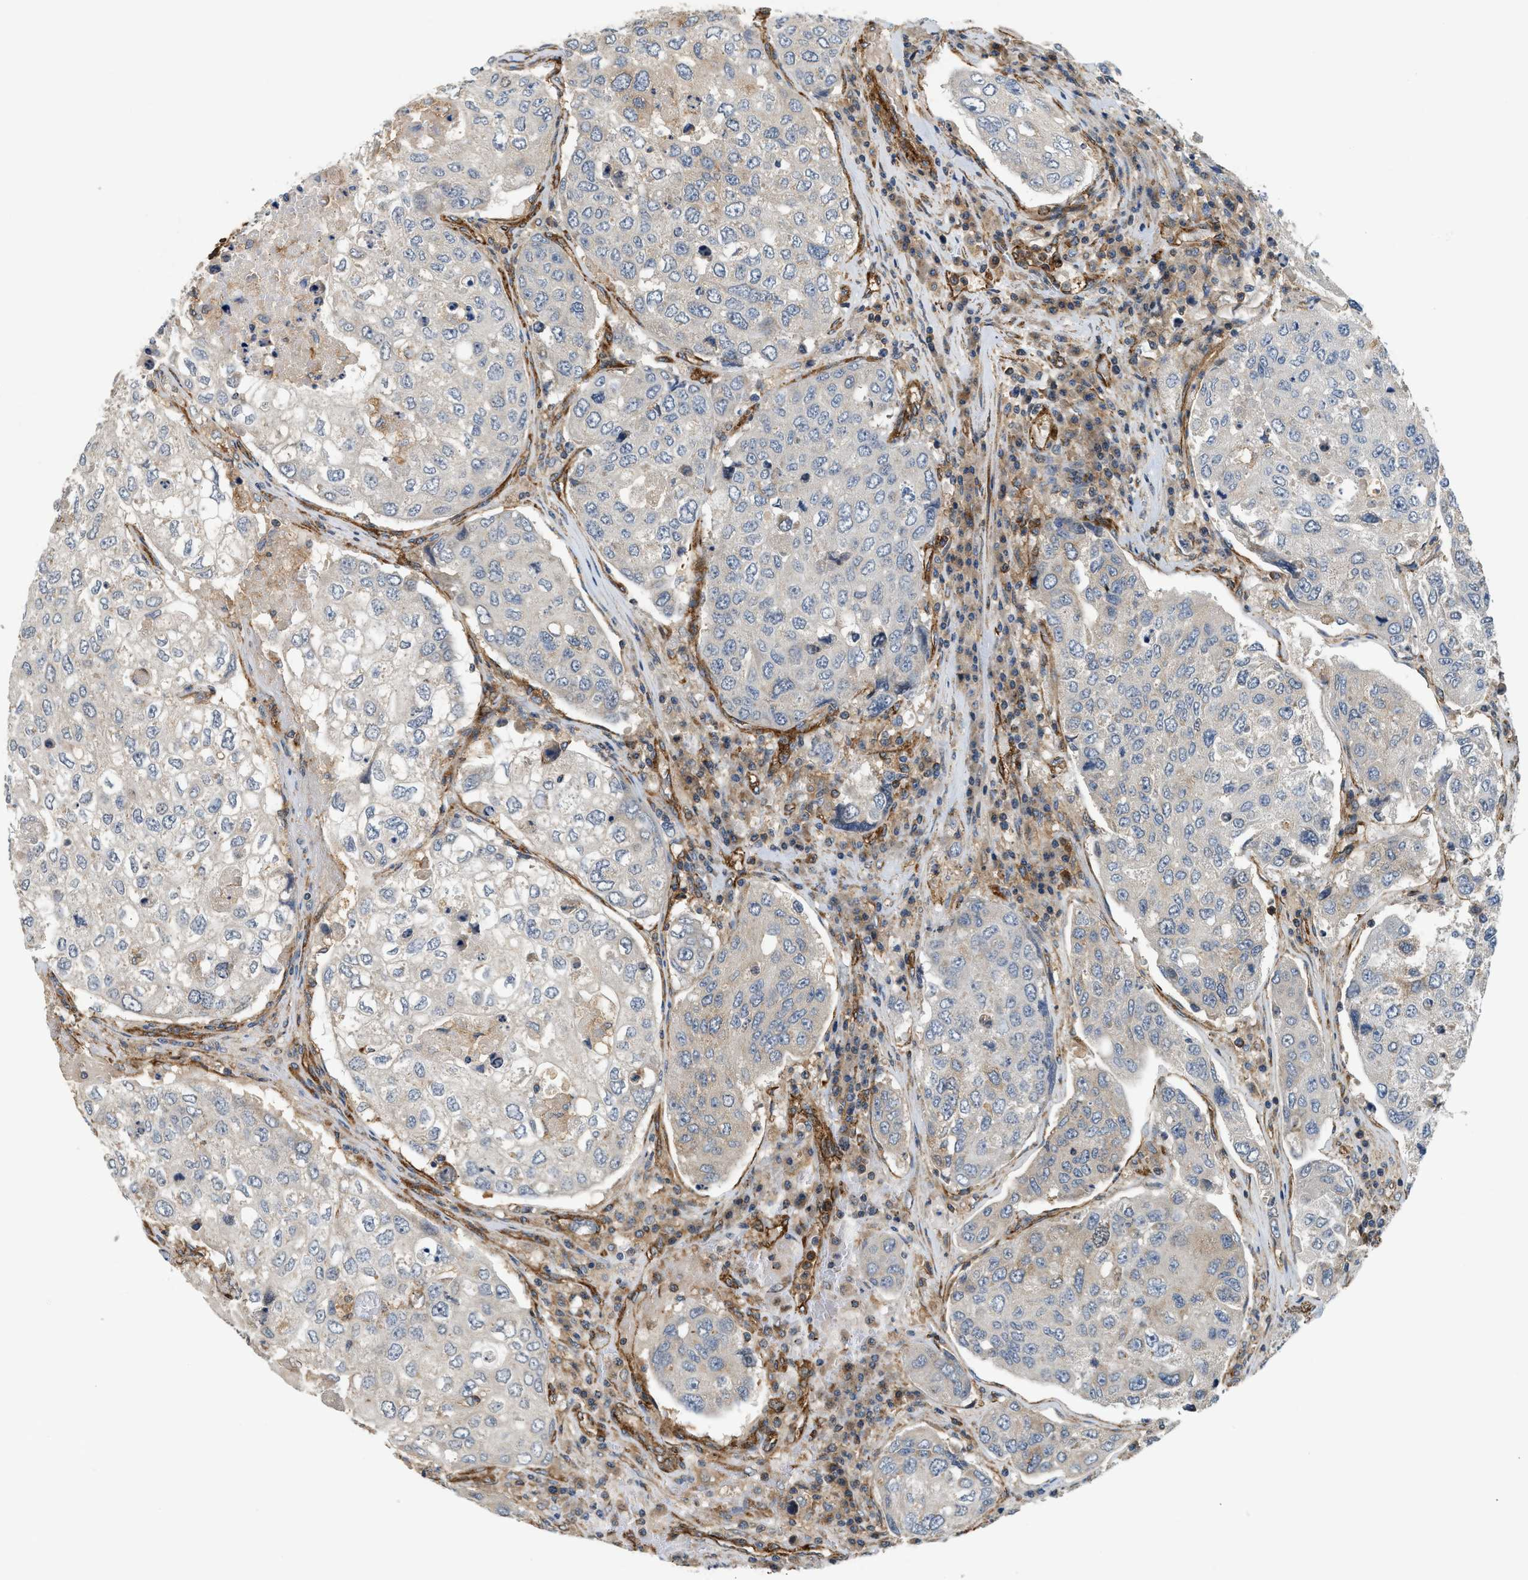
{"staining": {"intensity": "weak", "quantity": "<25%", "location": "cytoplasmic/membranous"}, "tissue": "urothelial cancer", "cell_type": "Tumor cells", "image_type": "cancer", "snomed": [{"axis": "morphology", "description": "Urothelial carcinoma, High grade"}, {"axis": "topography", "description": "Lymph node"}, {"axis": "topography", "description": "Urinary bladder"}], "caption": "There is no significant expression in tumor cells of high-grade urothelial carcinoma.", "gene": "HIP1", "patient": {"sex": "male", "age": 51}}